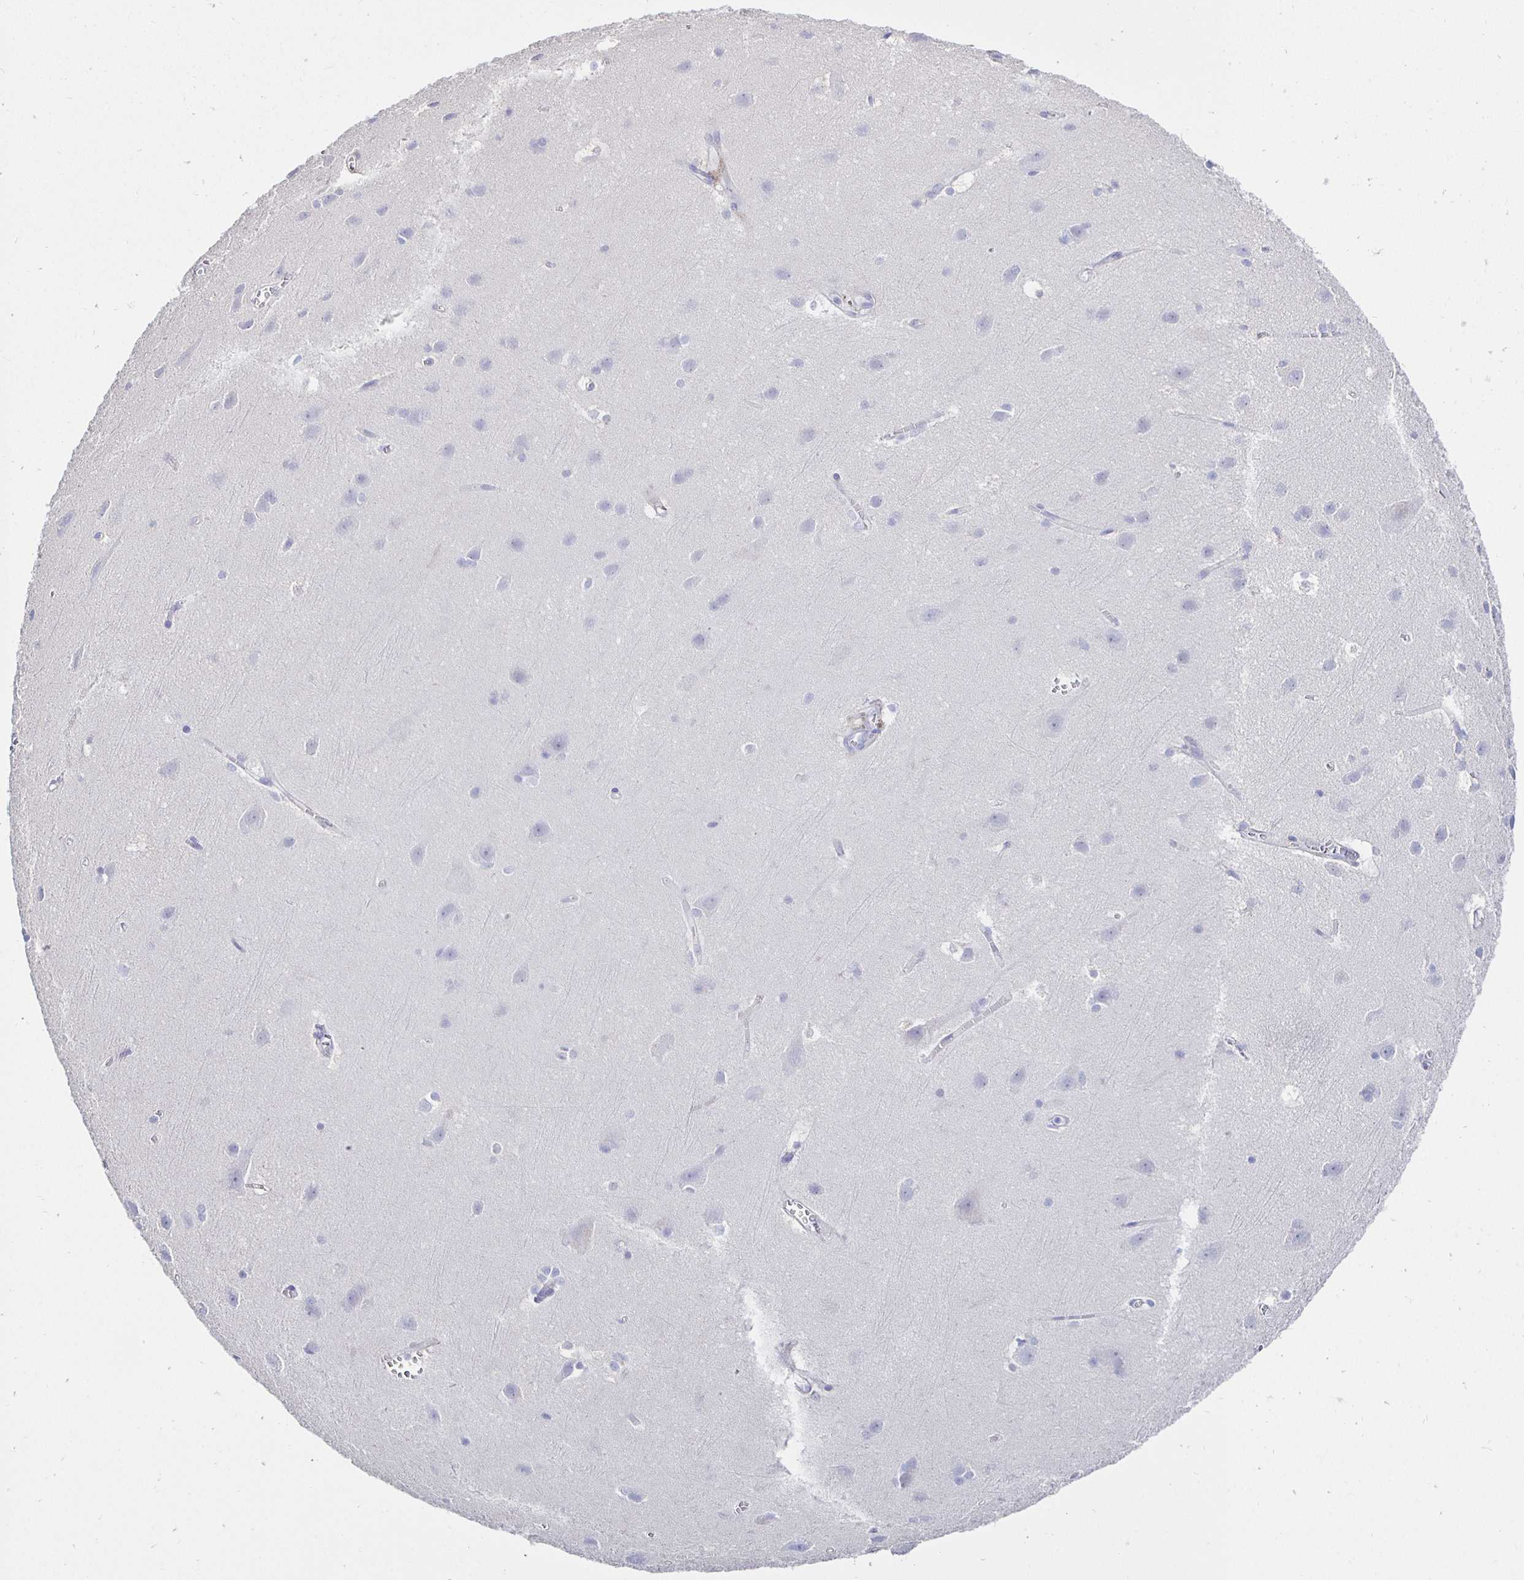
{"staining": {"intensity": "negative", "quantity": "none", "location": "none"}, "tissue": "cerebral cortex", "cell_type": "Endothelial cells", "image_type": "normal", "snomed": [{"axis": "morphology", "description": "Normal tissue, NOS"}, {"axis": "topography", "description": "Cerebral cortex"}], "caption": "High power microscopy histopathology image of an IHC photomicrograph of benign cerebral cortex, revealing no significant expression in endothelial cells. Nuclei are stained in blue.", "gene": "UMOD", "patient": {"sex": "male", "age": 37}}